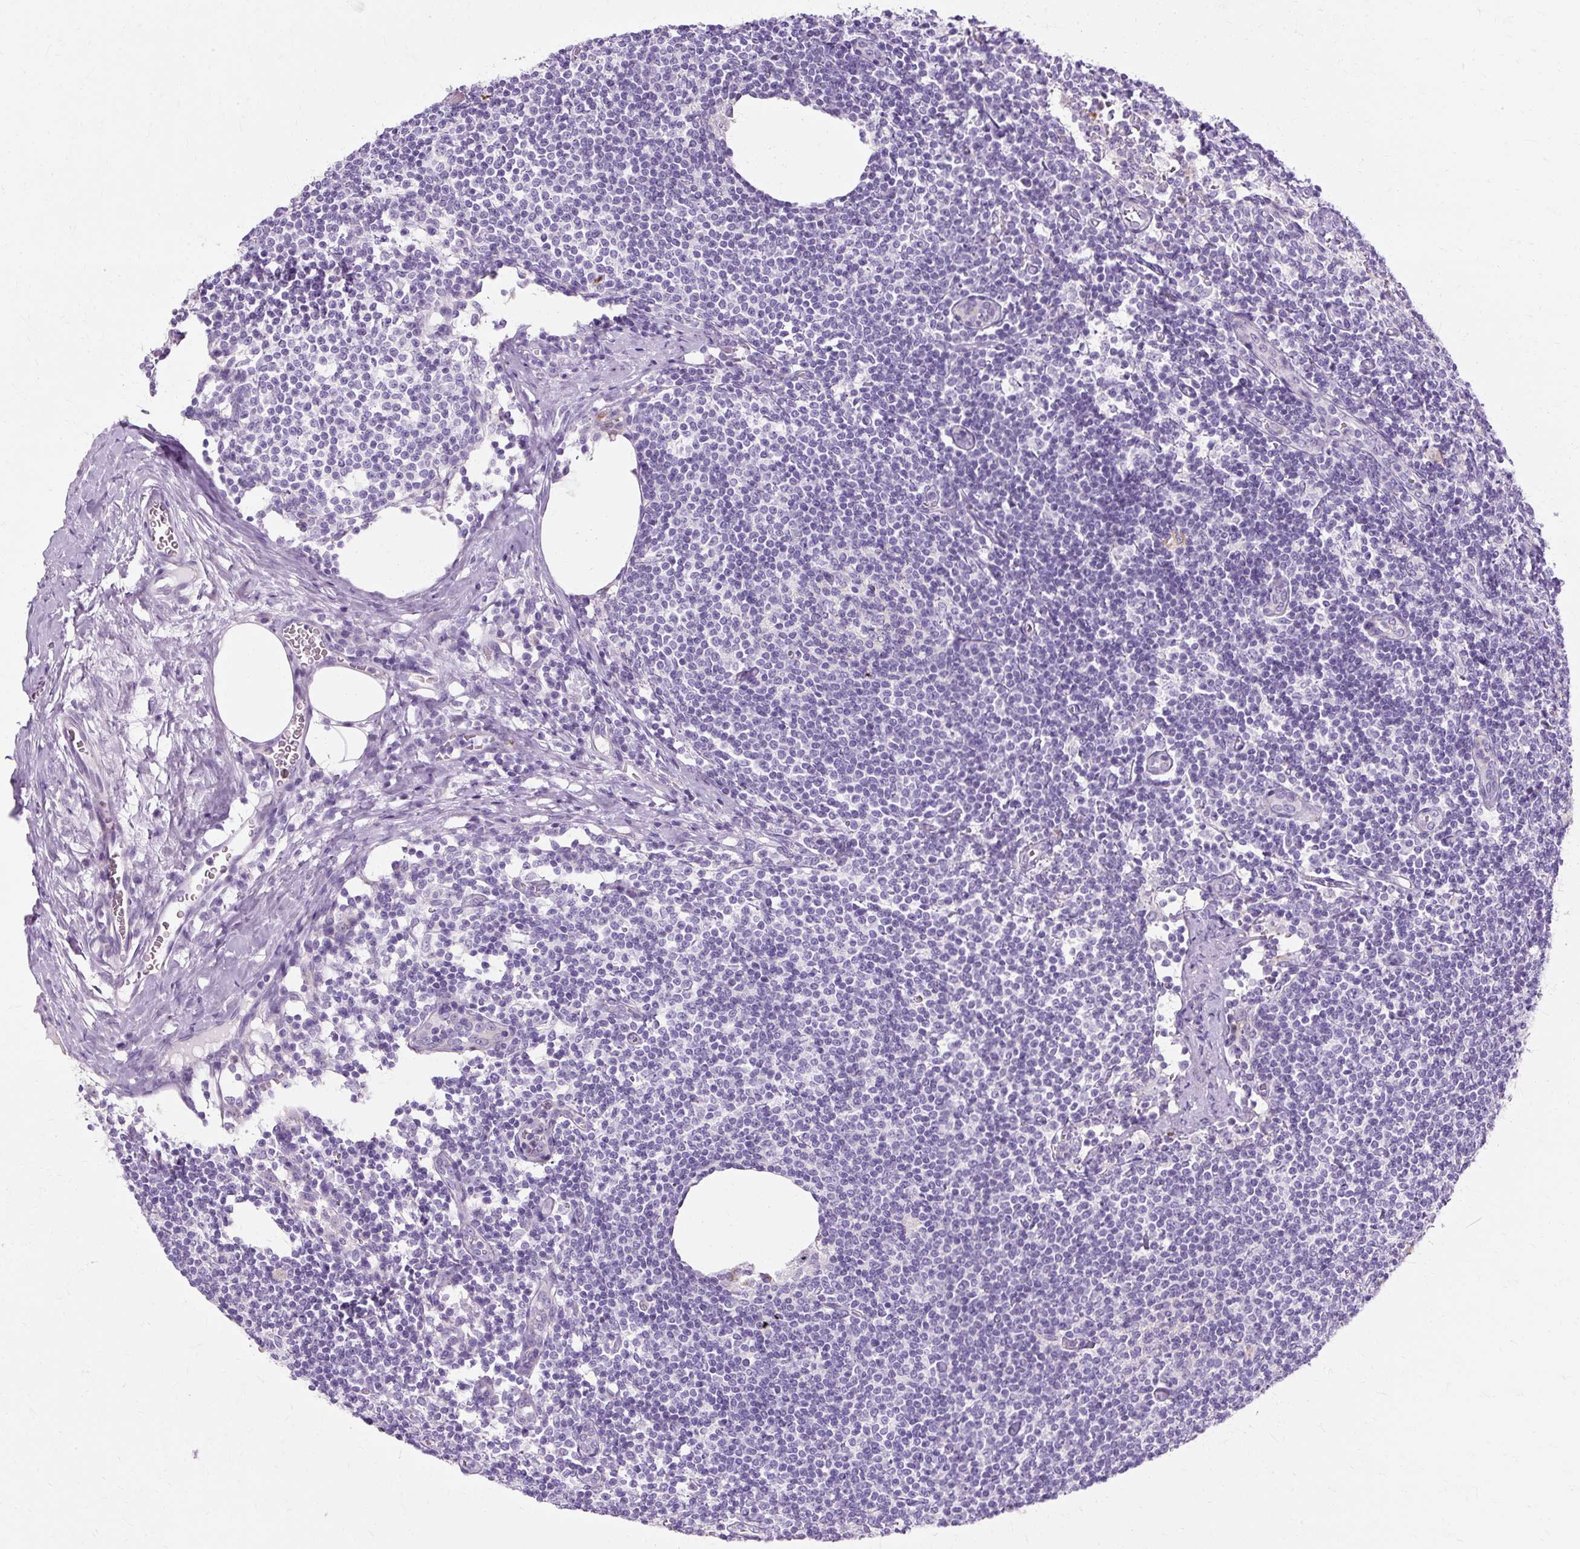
{"staining": {"intensity": "negative", "quantity": "none", "location": "none"}, "tissue": "lymph node", "cell_type": "Germinal center cells", "image_type": "normal", "snomed": [{"axis": "morphology", "description": "Normal tissue, NOS"}, {"axis": "topography", "description": "Lymph node"}], "caption": "Benign lymph node was stained to show a protein in brown. There is no significant staining in germinal center cells. (DAB immunohistochemistry, high magnification).", "gene": "HSD11B1", "patient": {"sex": "female", "age": 59}}